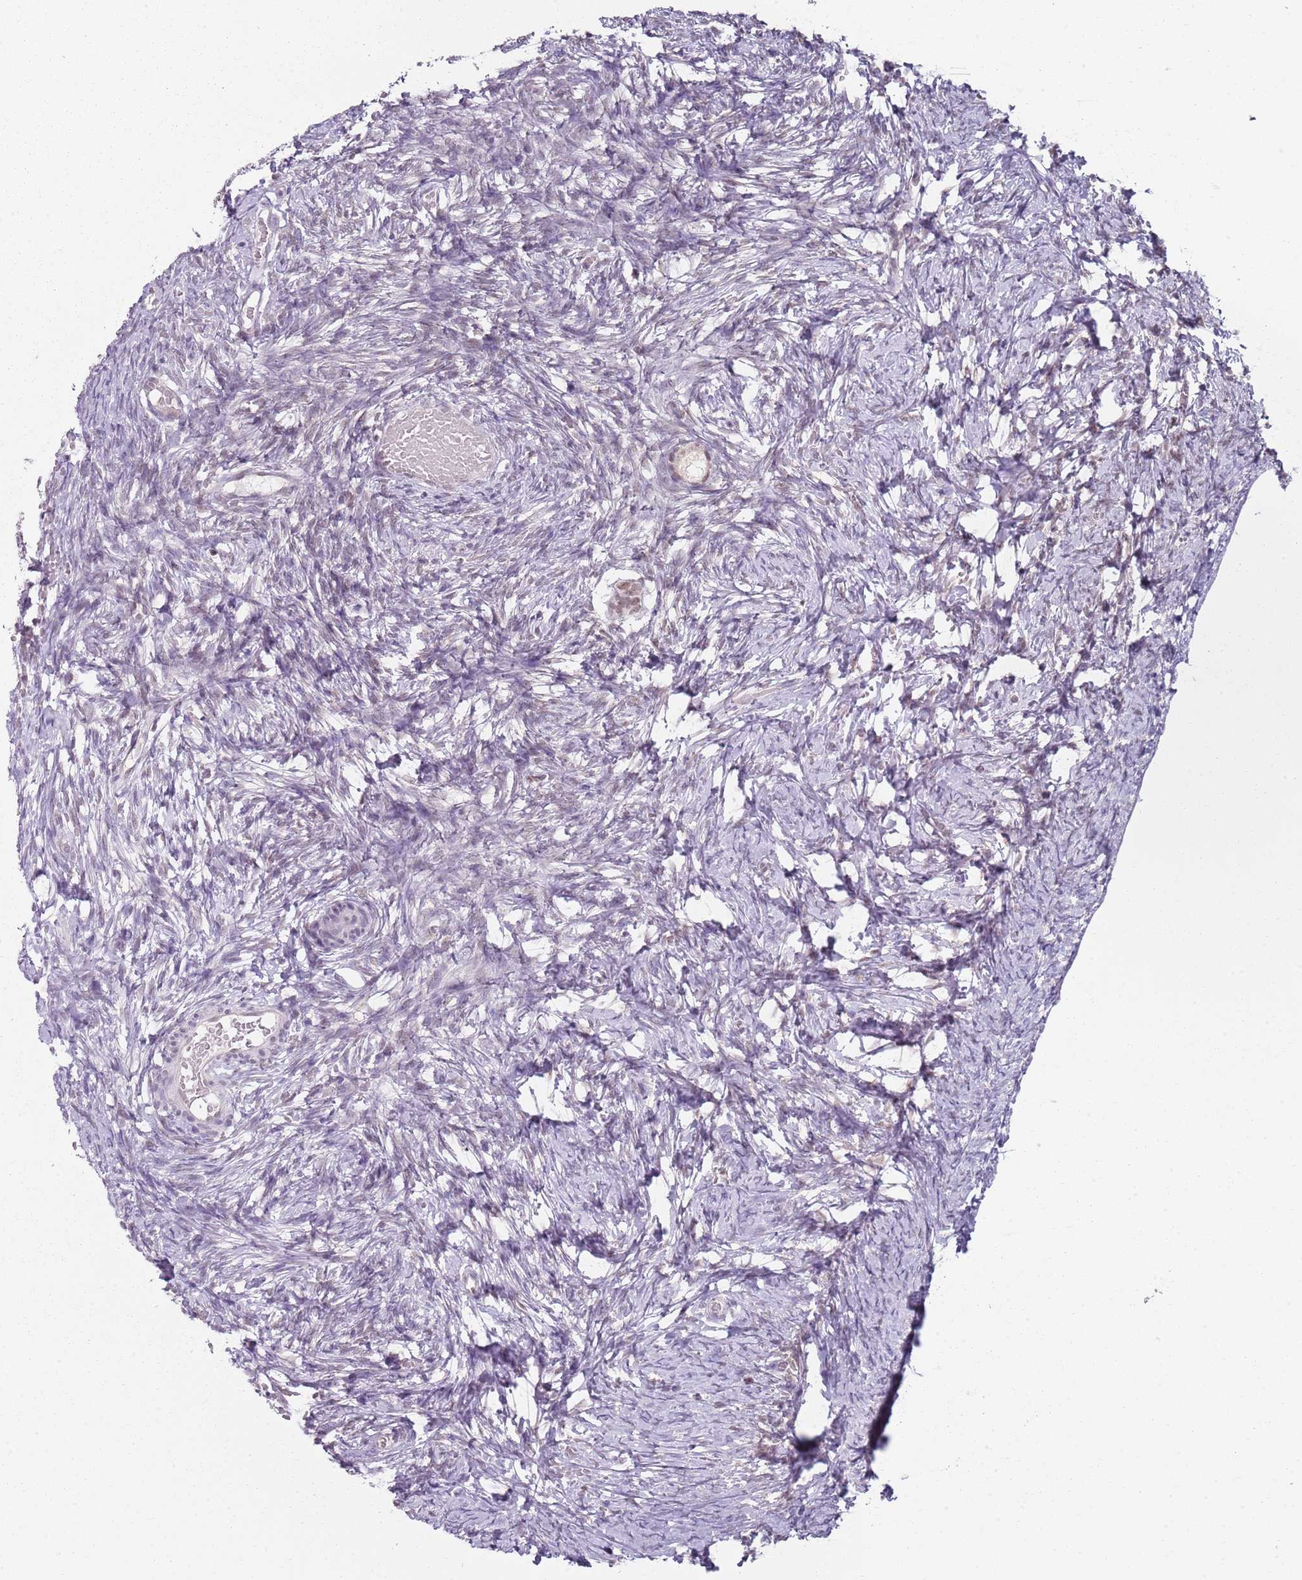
{"staining": {"intensity": "negative", "quantity": "none", "location": "none"}, "tissue": "ovary", "cell_type": "Follicle cells", "image_type": "normal", "snomed": [{"axis": "morphology", "description": "Adenocarcinoma, NOS"}, {"axis": "topography", "description": "Endometrium"}], "caption": "Photomicrograph shows no protein expression in follicle cells of benign ovary.", "gene": "SMARCAL1", "patient": {"sex": "female", "age": 32}}